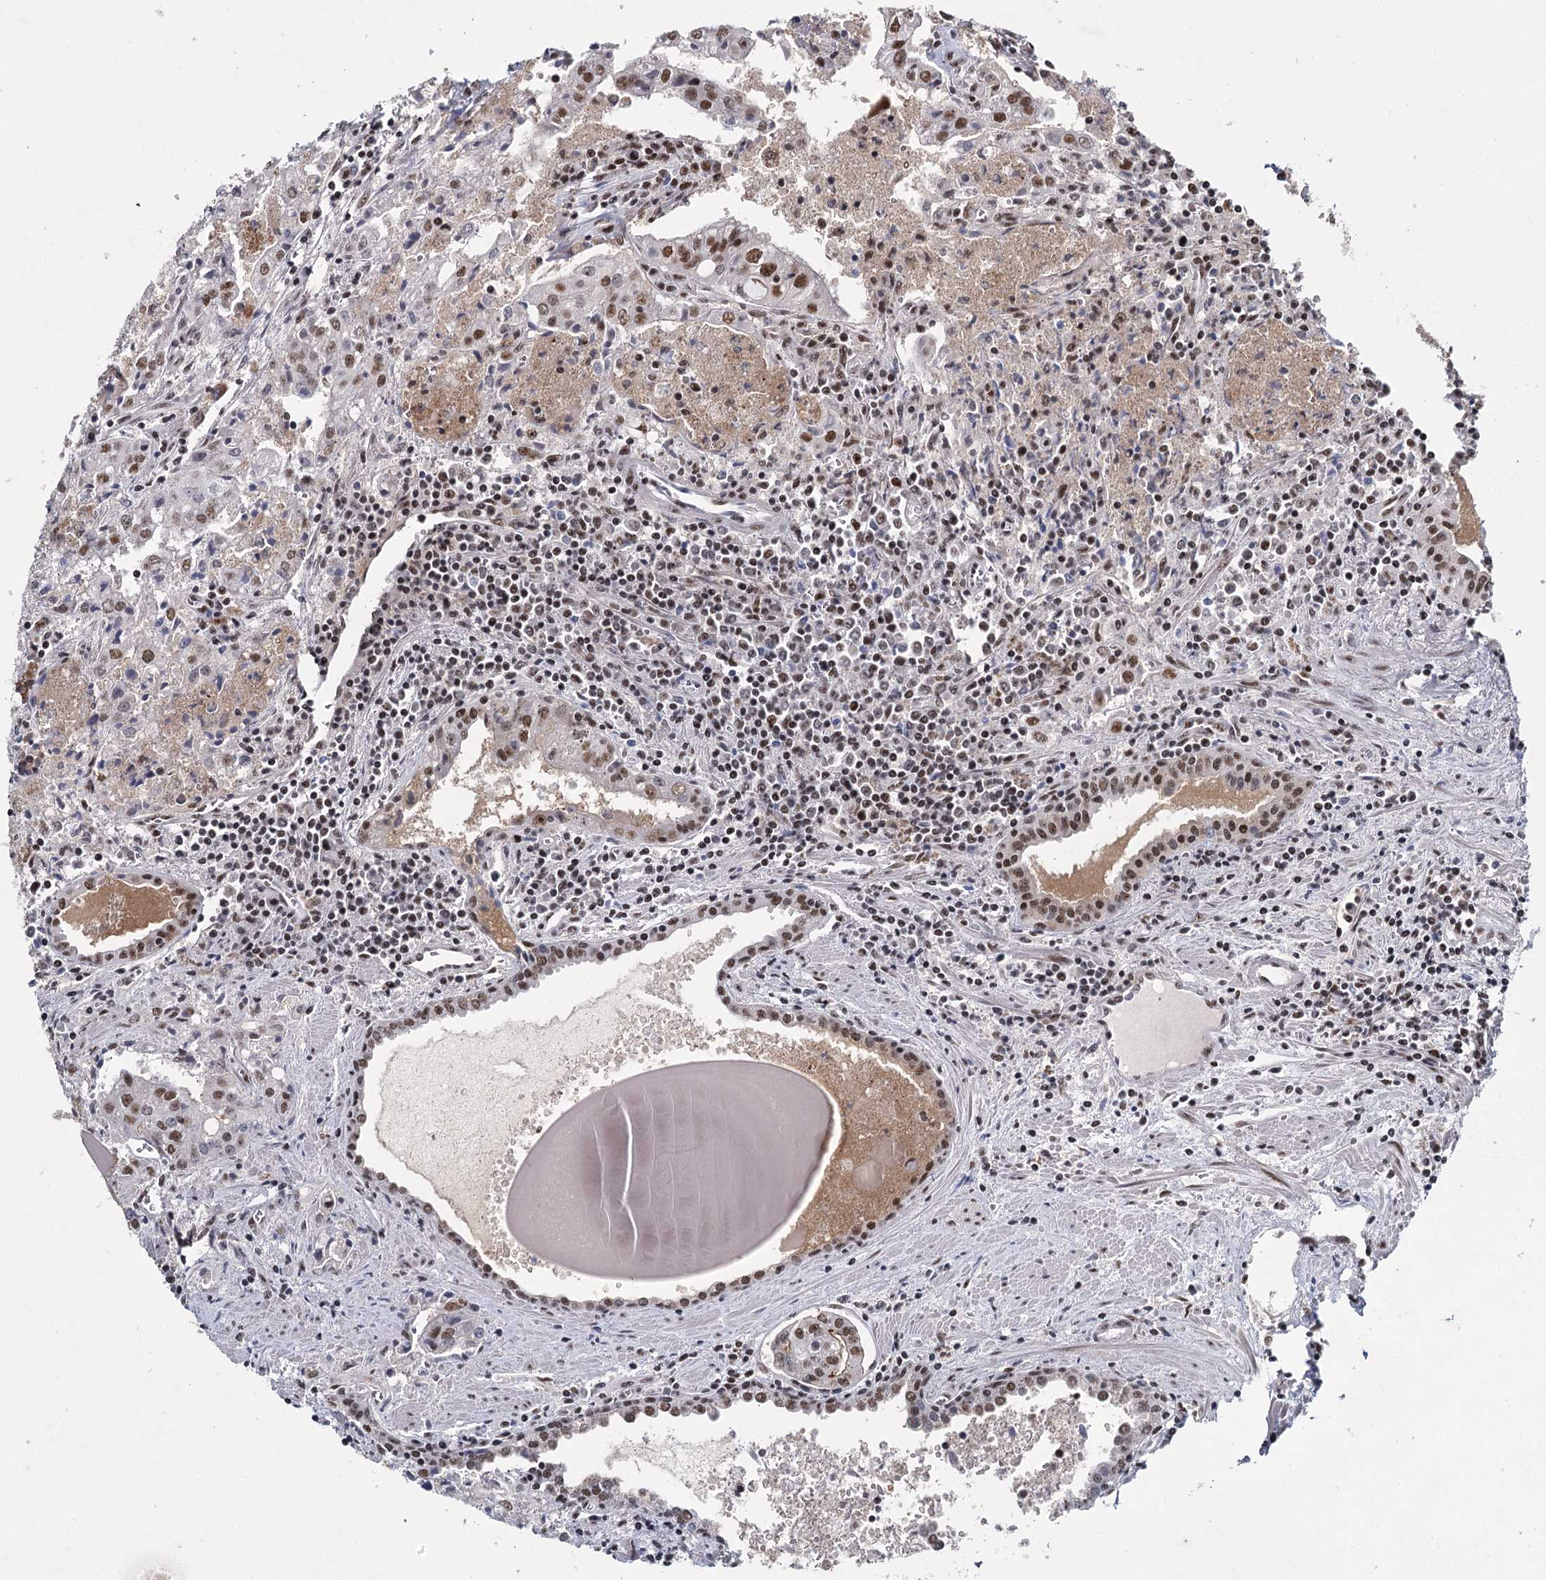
{"staining": {"intensity": "strong", "quantity": ">75%", "location": "nuclear"}, "tissue": "prostate cancer", "cell_type": "Tumor cells", "image_type": "cancer", "snomed": [{"axis": "morphology", "description": "Adenocarcinoma, High grade"}, {"axis": "topography", "description": "Prostate"}], "caption": "Immunohistochemical staining of human prostate cancer (adenocarcinoma (high-grade)) demonstrates strong nuclear protein positivity in about >75% of tumor cells.", "gene": "SCAF8", "patient": {"sex": "male", "age": 68}}